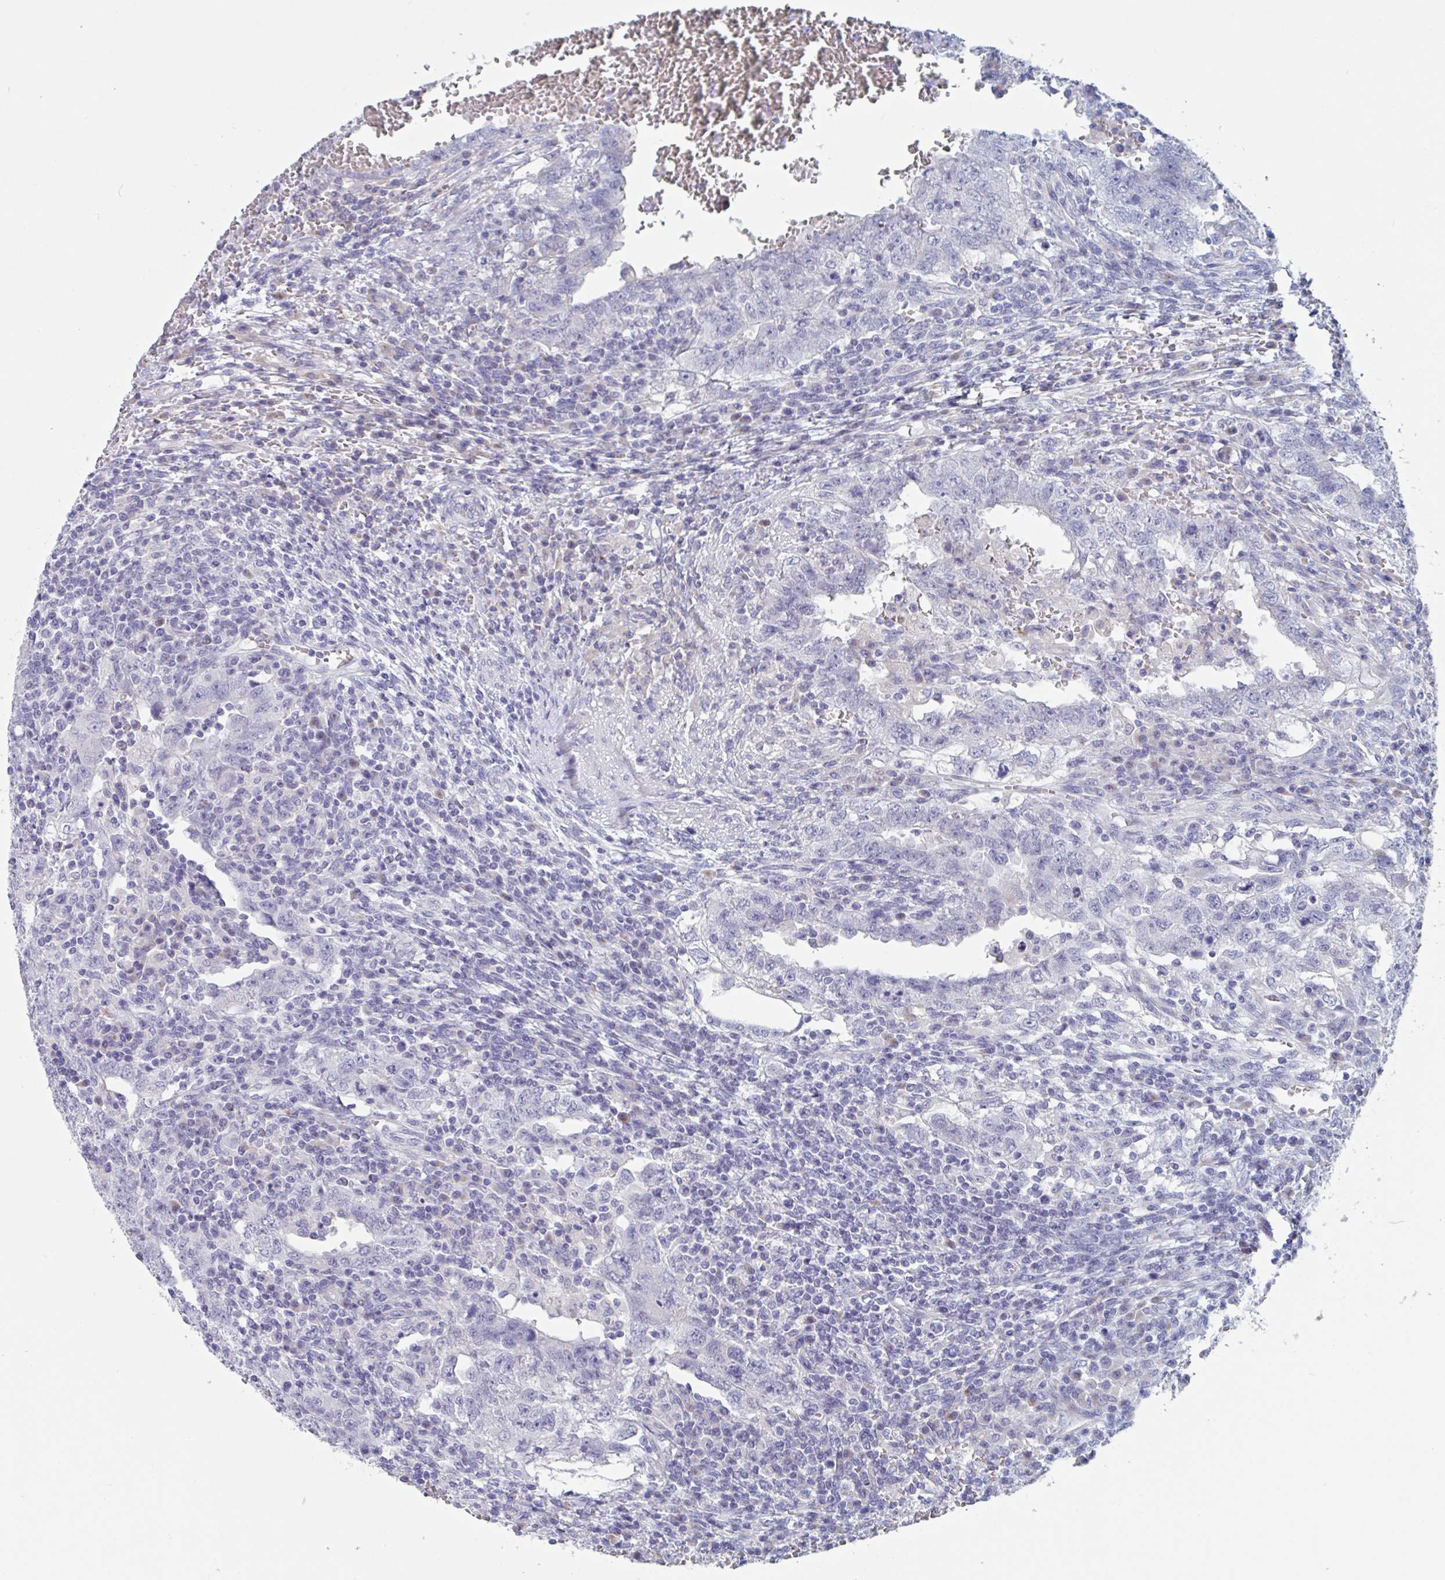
{"staining": {"intensity": "negative", "quantity": "none", "location": "none"}, "tissue": "testis cancer", "cell_type": "Tumor cells", "image_type": "cancer", "snomed": [{"axis": "morphology", "description": "Carcinoma, Embryonal, NOS"}, {"axis": "topography", "description": "Testis"}], "caption": "A micrograph of human testis cancer is negative for staining in tumor cells.", "gene": "NT5C3B", "patient": {"sex": "male", "age": 26}}